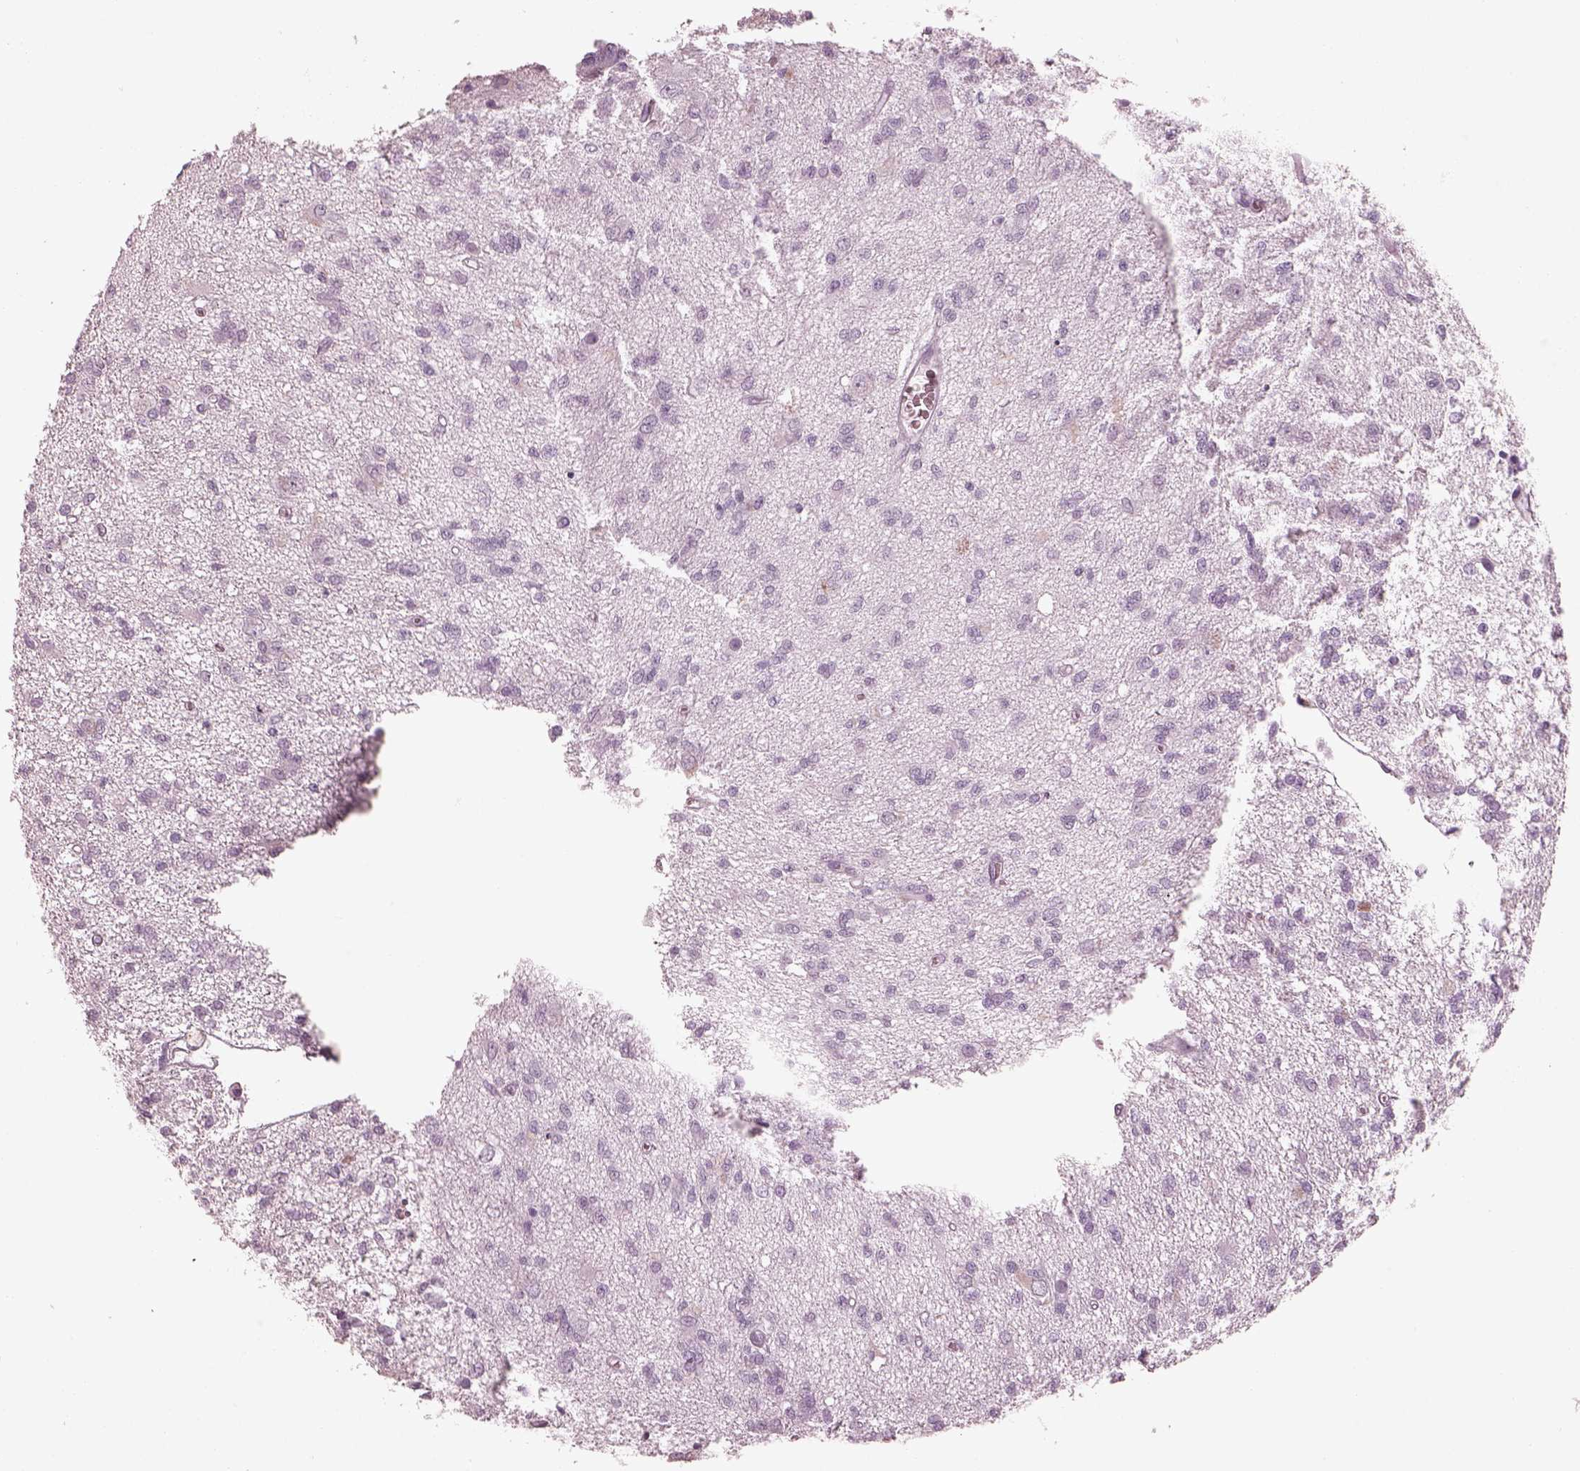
{"staining": {"intensity": "negative", "quantity": "none", "location": "none"}, "tissue": "glioma", "cell_type": "Tumor cells", "image_type": "cancer", "snomed": [{"axis": "morphology", "description": "Glioma, malignant, Low grade"}, {"axis": "topography", "description": "Brain"}], "caption": "IHC of human malignant glioma (low-grade) reveals no staining in tumor cells. (IHC, brightfield microscopy, high magnification).", "gene": "C2orf81", "patient": {"sex": "male", "age": 64}}